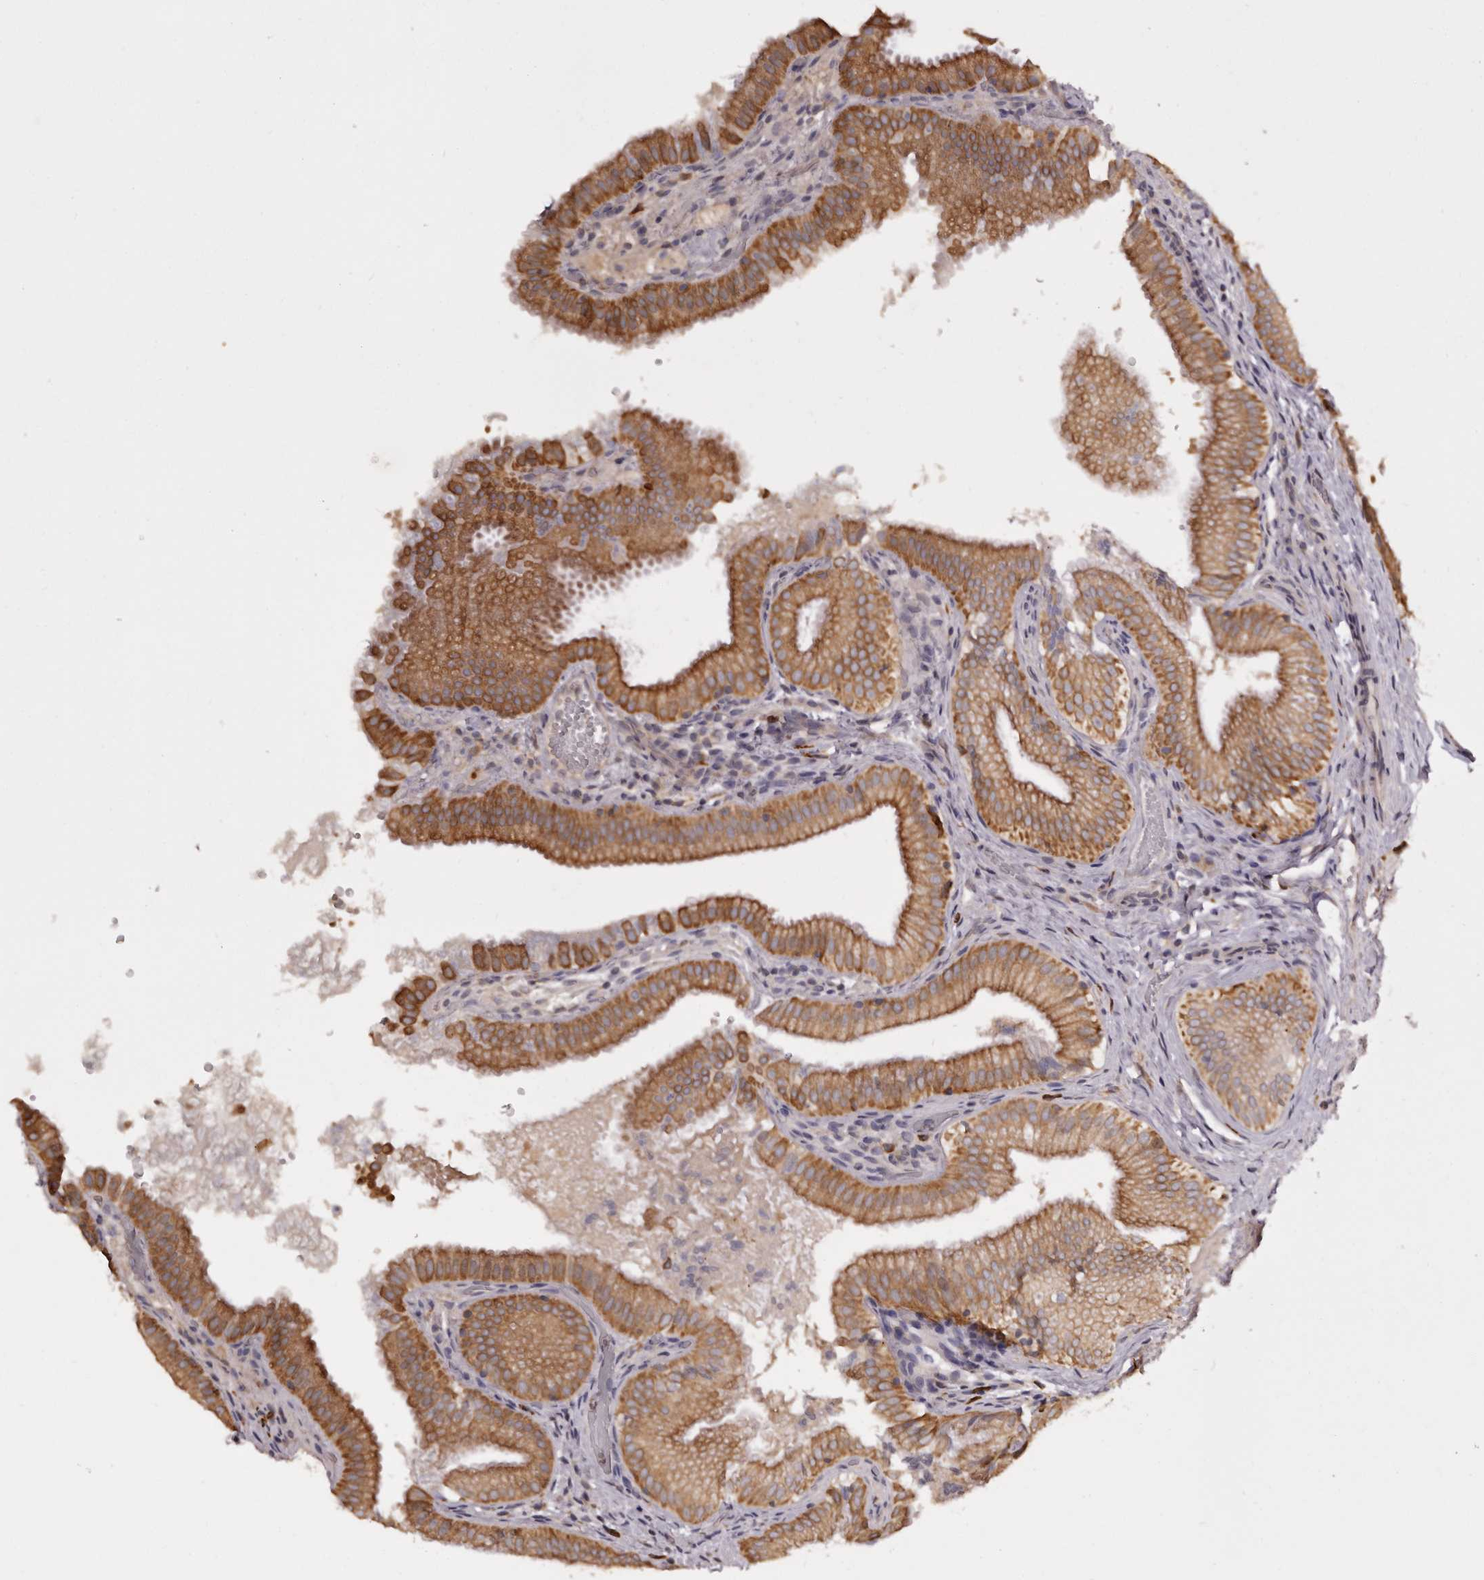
{"staining": {"intensity": "strong", "quantity": ">75%", "location": "cytoplasmic/membranous"}, "tissue": "gallbladder", "cell_type": "Glandular cells", "image_type": "normal", "snomed": [{"axis": "morphology", "description": "Normal tissue, NOS"}, {"axis": "topography", "description": "Gallbladder"}], "caption": "A brown stain highlights strong cytoplasmic/membranous positivity of a protein in glandular cells of normal human gallbladder. The staining was performed using DAB (3,3'-diaminobenzidine) to visualize the protein expression in brown, while the nuclei were stained in blue with hematoxylin (Magnification: 20x).", "gene": "TNNI1", "patient": {"sex": "female", "age": 30}}